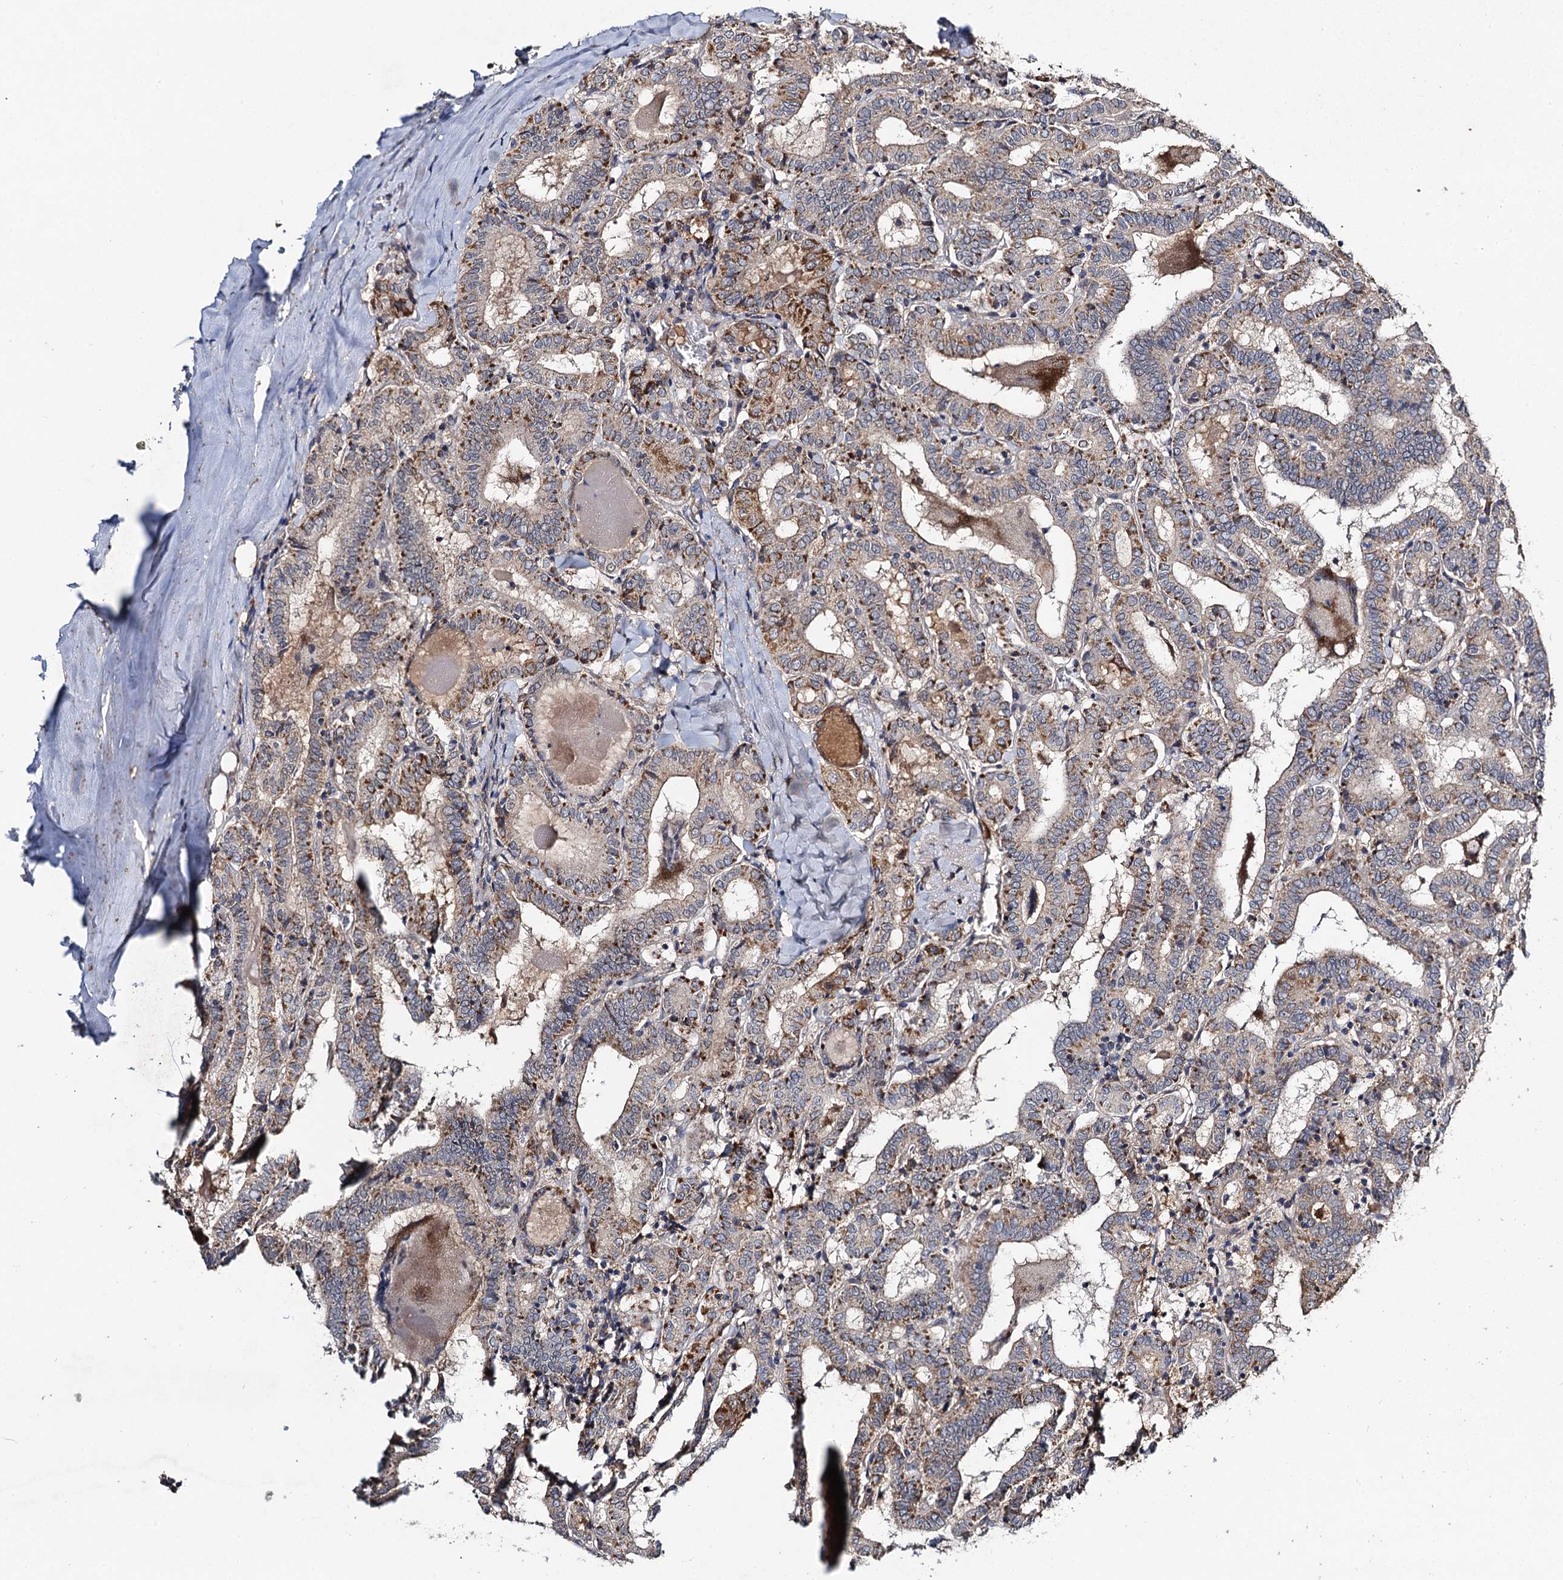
{"staining": {"intensity": "moderate", "quantity": "25%-75%", "location": "cytoplasmic/membranous"}, "tissue": "thyroid cancer", "cell_type": "Tumor cells", "image_type": "cancer", "snomed": [{"axis": "morphology", "description": "Papillary adenocarcinoma, NOS"}, {"axis": "topography", "description": "Thyroid gland"}], "caption": "Human thyroid cancer (papillary adenocarcinoma) stained with a protein marker displays moderate staining in tumor cells.", "gene": "VPS37D", "patient": {"sex": "female", "age": 72}}